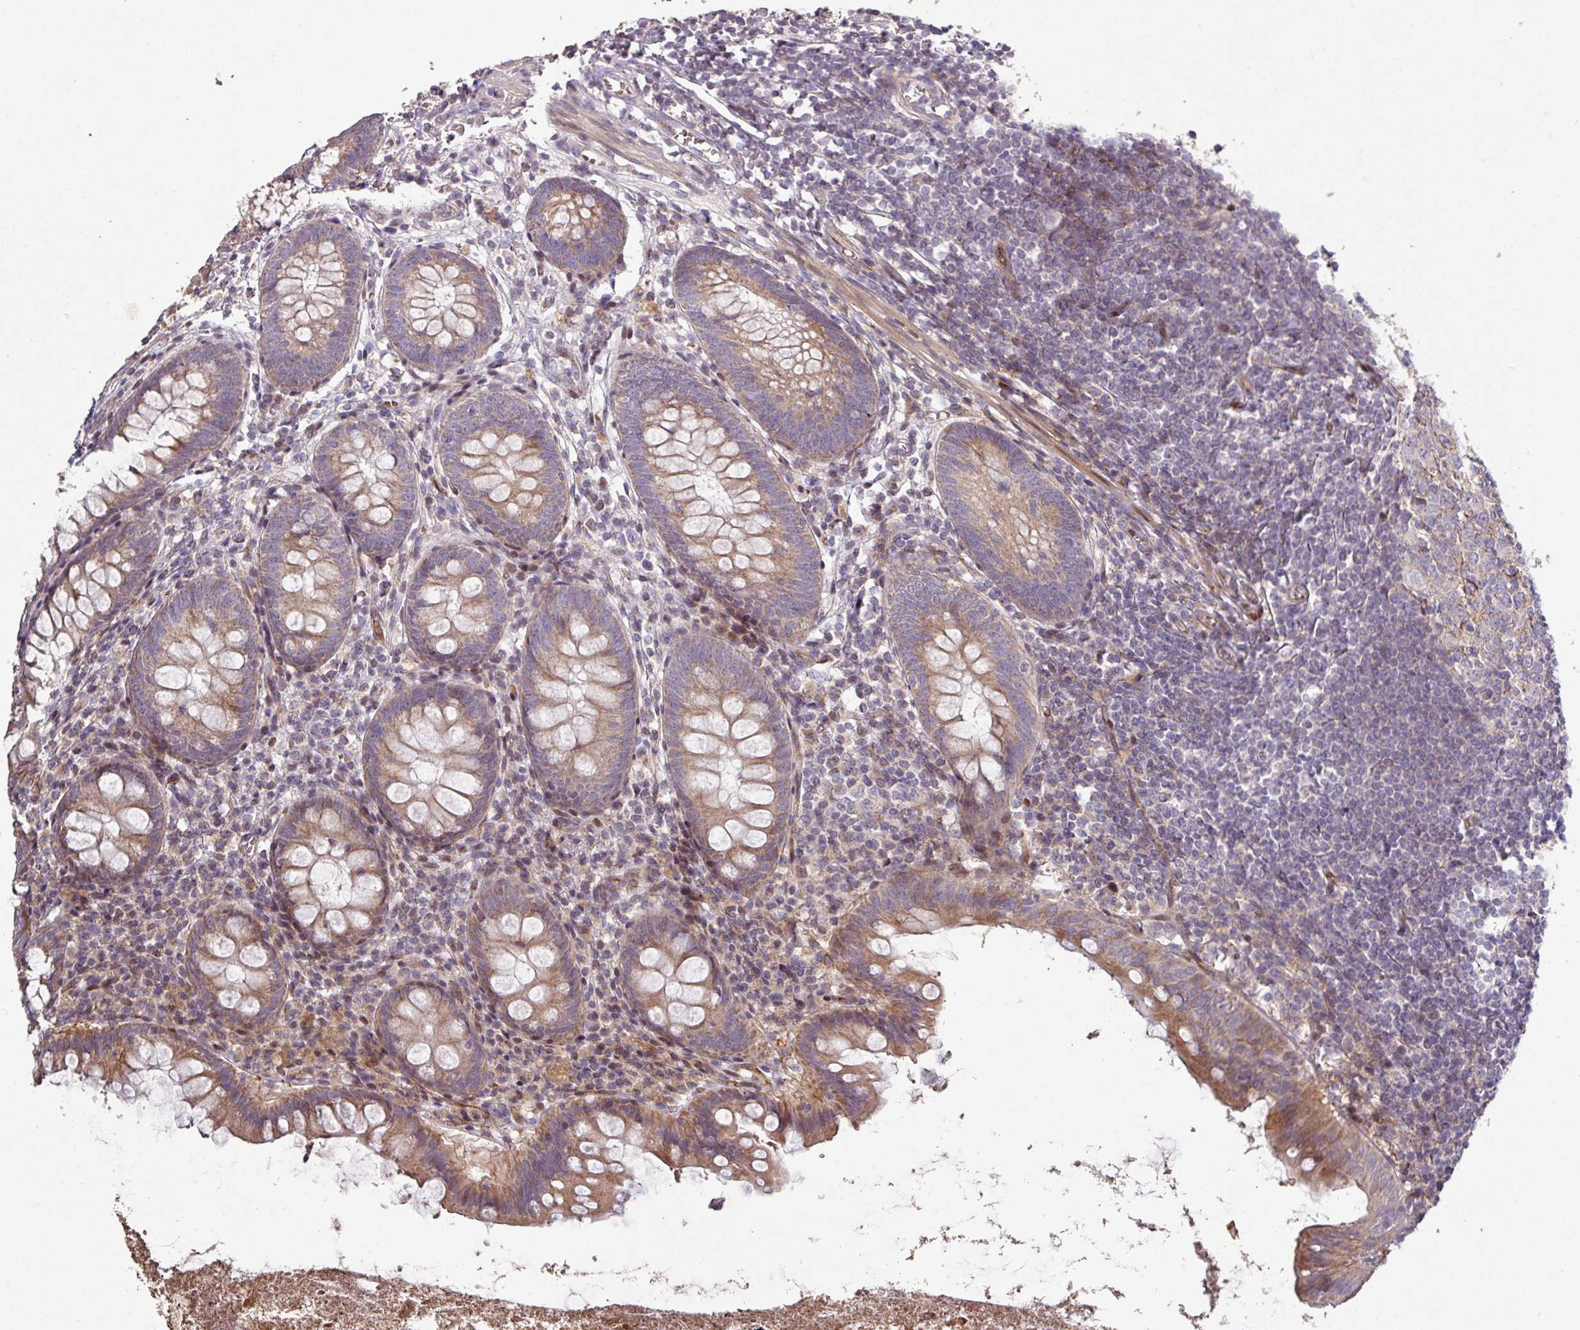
{"staining": {"intensity": "moderate", "quantity": ">75%", "location": "cytoplasmic/membranous"}, "tissue": "appendix", "cell_type": "Glandular cells", "image_type": "normal", "snomed": [{"axis": "morphology", "description": "Normal tissue, NOS"}, {"axis": "topography", "description": "Appendix"}], "caption": "This is a photomicrograph of IHC staining of unremarkable appendix, which shows moderate staining in the cytoplasmic/membranous of glandular cells.", "gene": "RPL23A", "patient": {"sex": "female", "age": 51}}